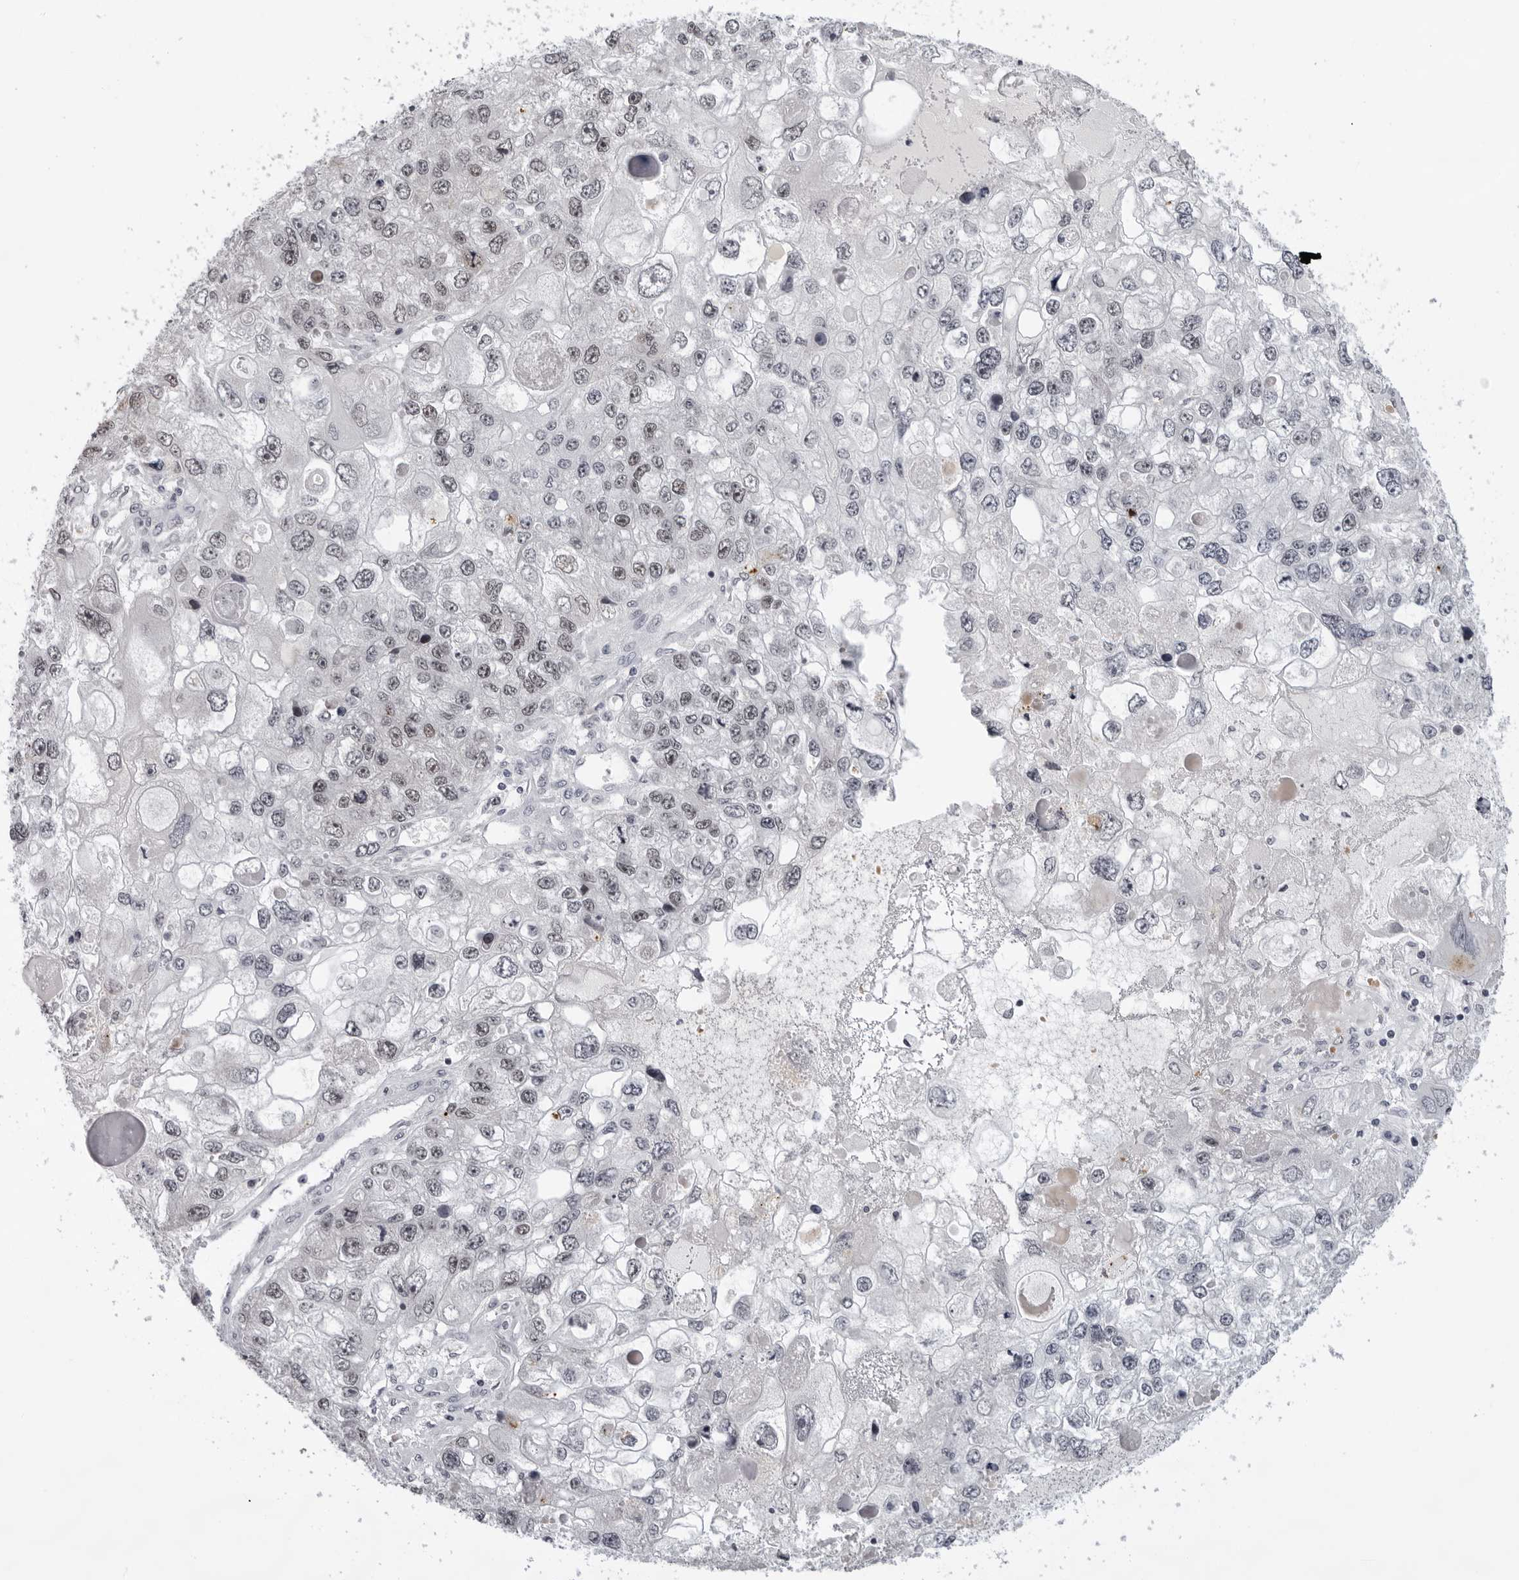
{"staining": {"intensity": "weak", "quantity": "25%-75%", "location": "nuclear"}, "tissue": "endometrial cancer", "cell_type": "Tumor cells", "image_type": "cancer", "snomed": [{"axis": "morphology", "description": "Adenocarcinoma, NOS"}, {"axis": "topography", "description": "Endometrium"}], "caption": "Protein expression analysis of endometrial adenocarcinoma reveals weak nuclear staining in approximately 25%-75% of tumor cells.", "gene": "USP1", "patient": {"sex": "female", "age": 49}}